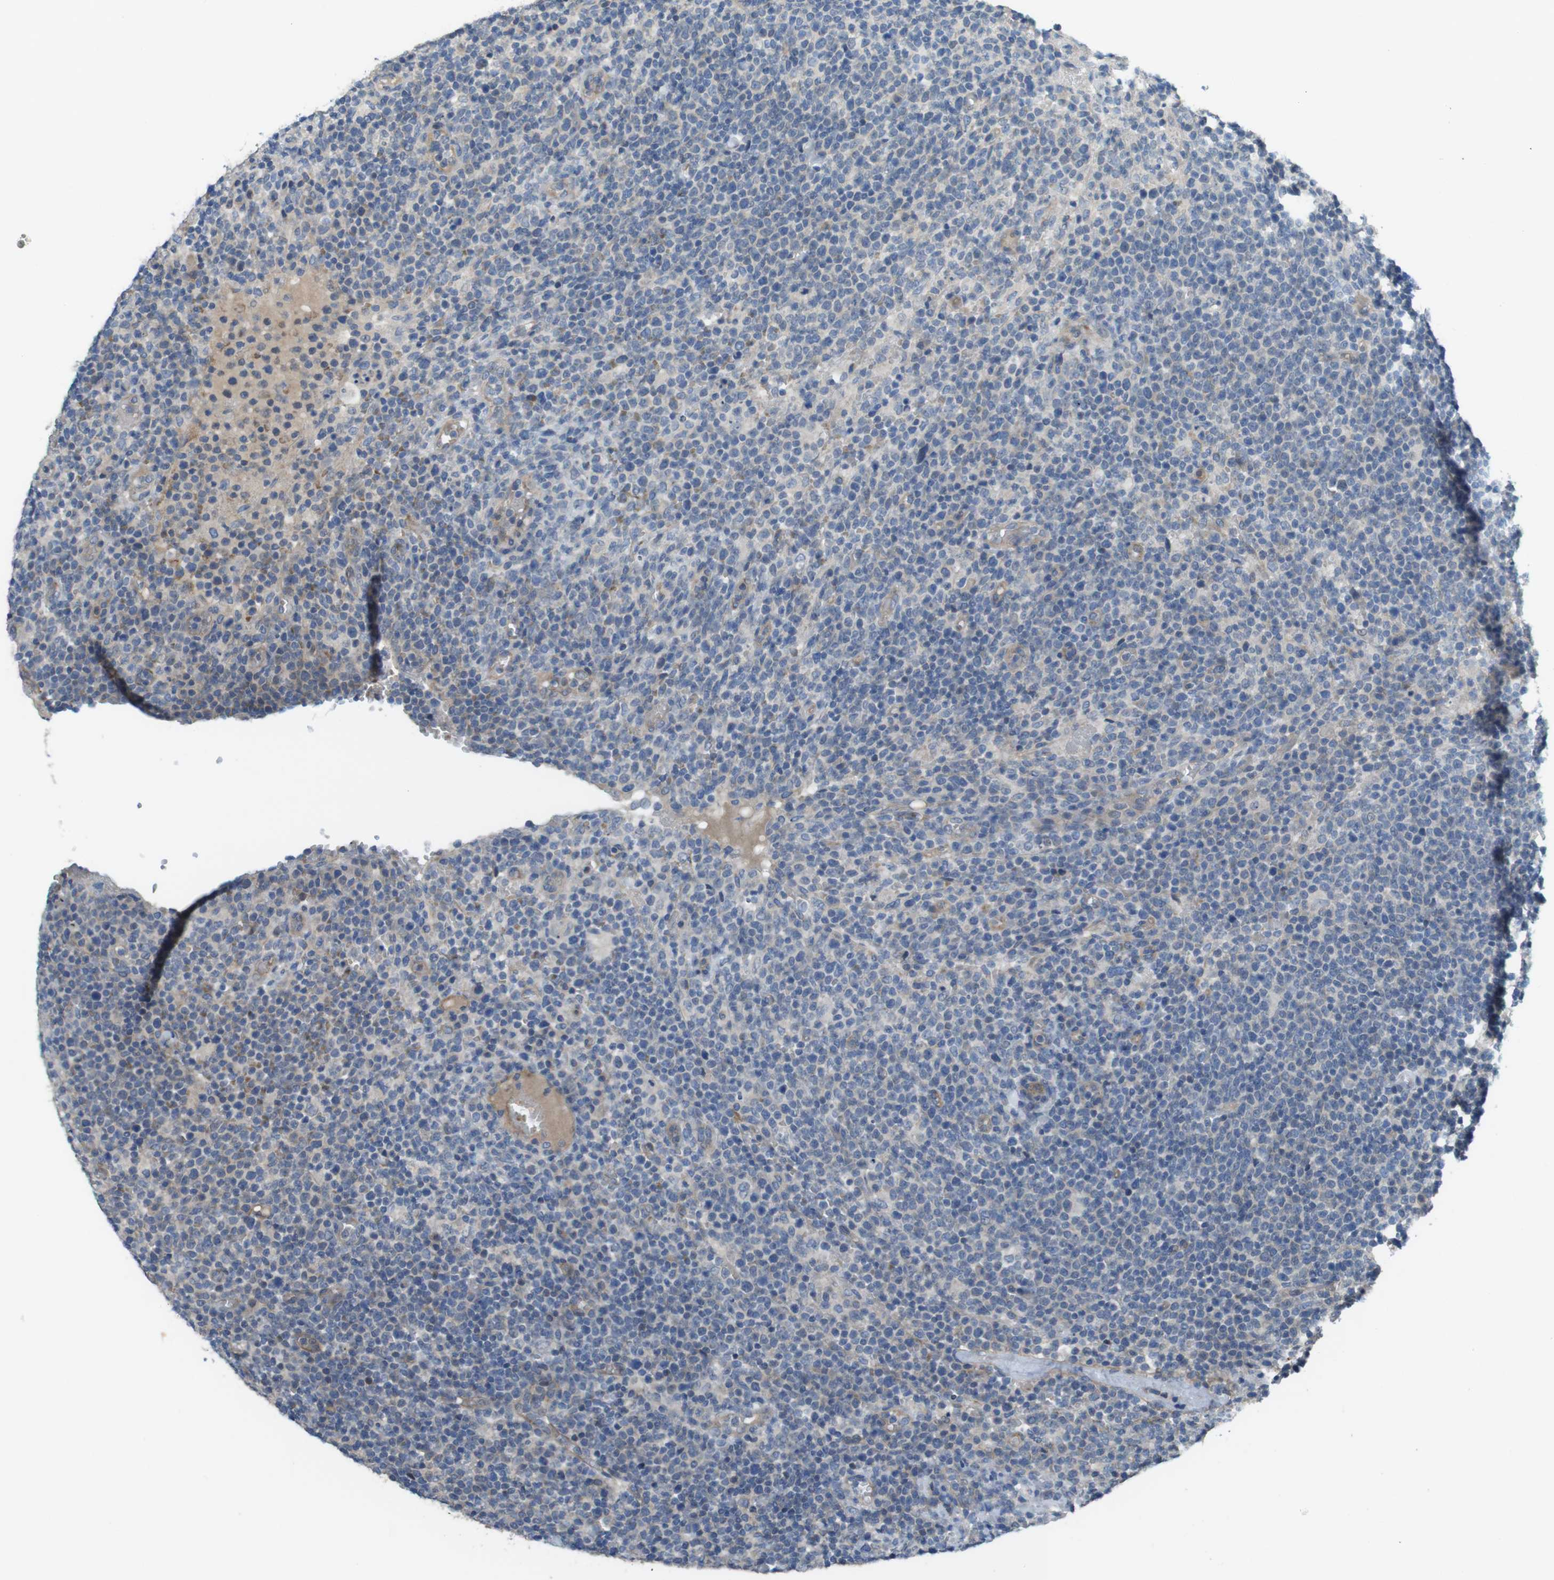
{"staining": {"intensity": "weak", "quantity": "<25%", "location": "cytoplasmic/membranous"}, "tissue": "lymphoma", "cell_type": "Tumor cells", "image_type": "cancer", "snomed": [{"axis": "morphology", "description": "Malignant lymphoma, non-Hodgkin's type, High grade"}, {"axis": "topography", "description": "Lymph node"}], "caption": "There is no significant expression in tumor cells of lymphoma.", "gene": "ABHD15", "patient": {"sex": "male", "age": 61}}